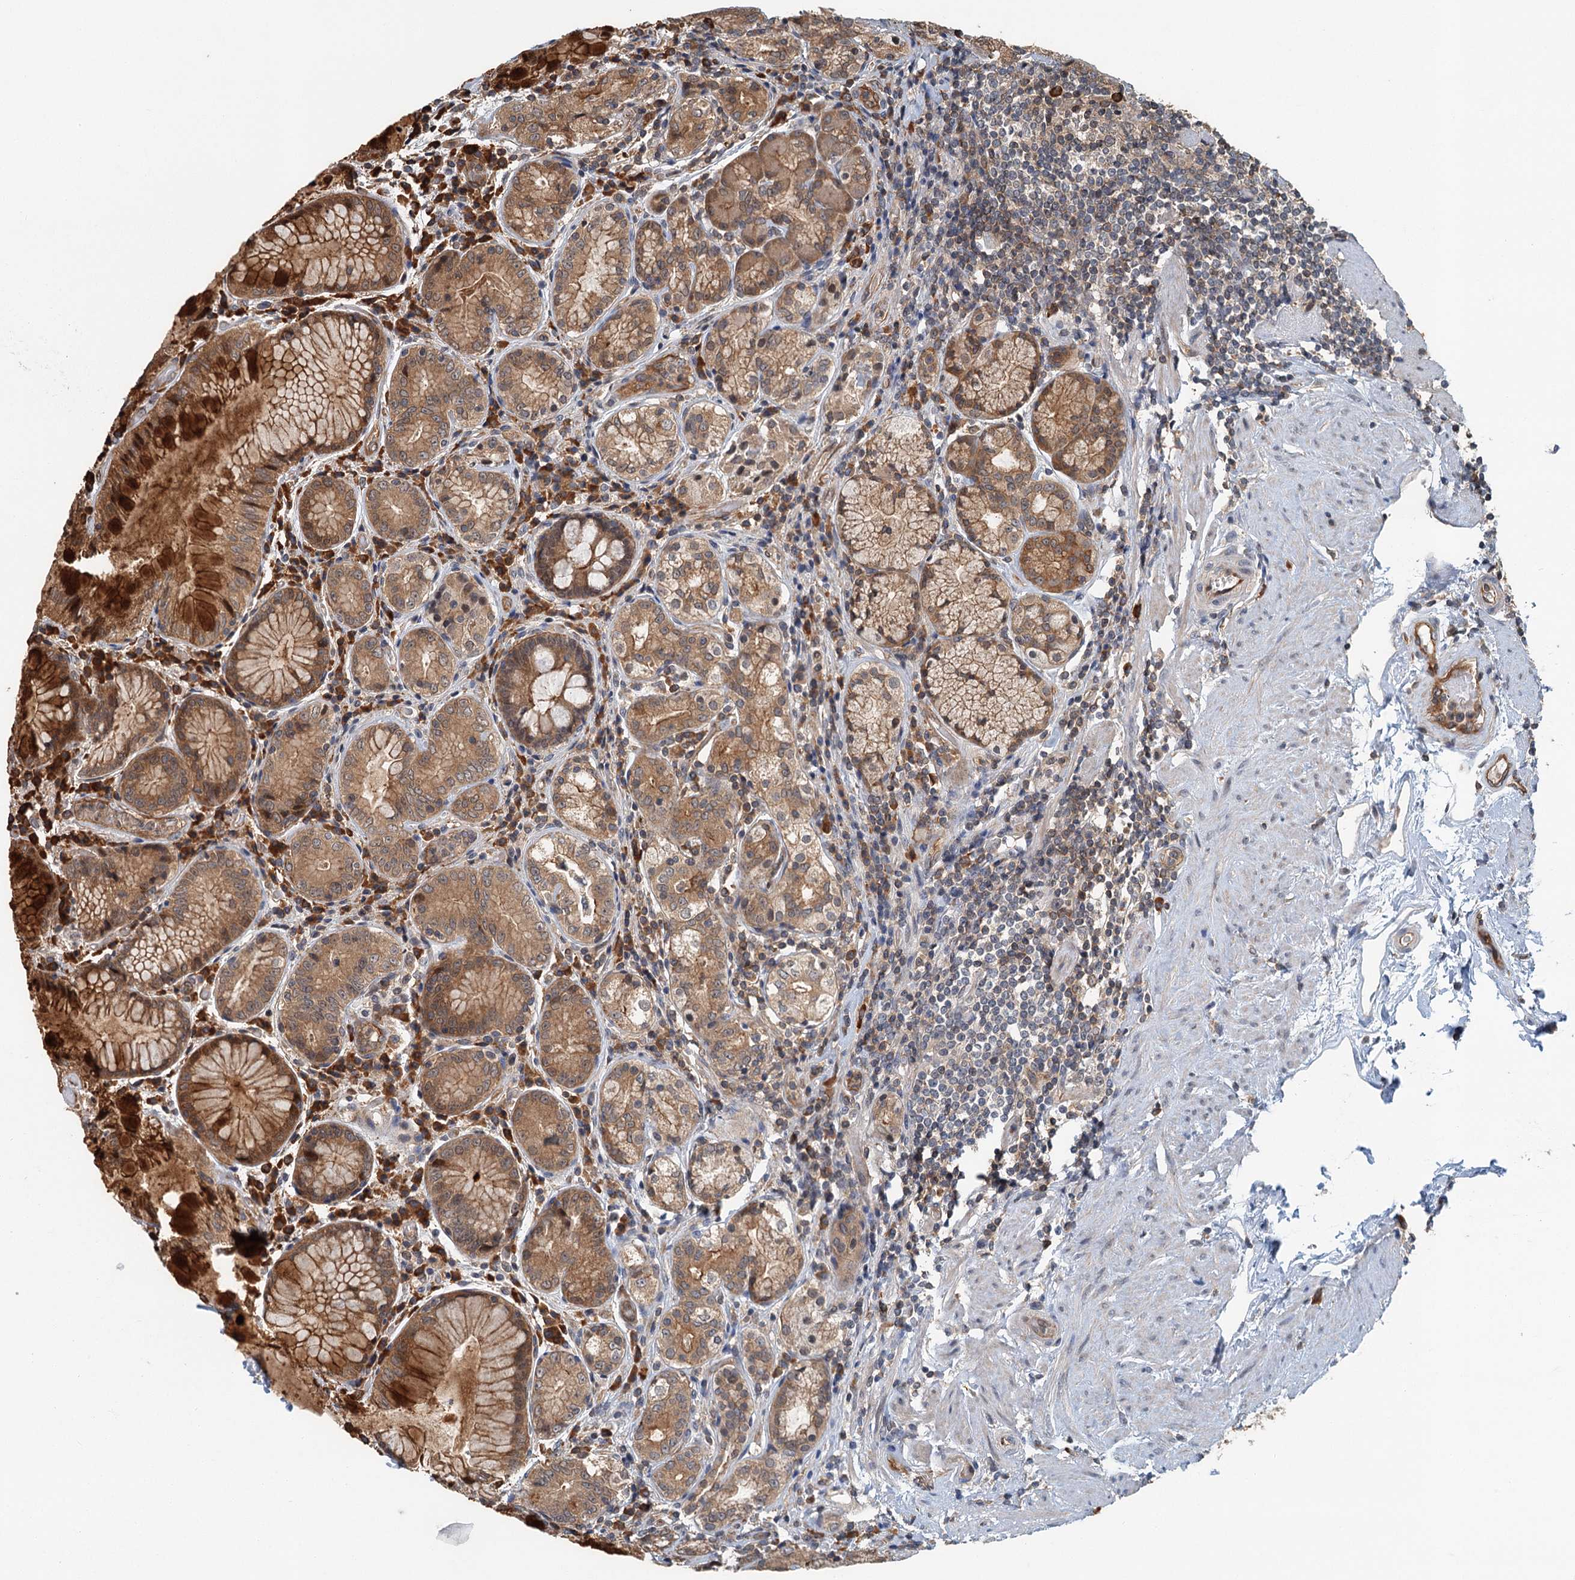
{"staining": {"intensity": "strong", "quantity": ">75%", "location": "cytoplasmic/membranous"}, "tissue": "stomach", "cell_type": "Glandular cells", "image_type": "normal", "snomed": [{"axis": "morphology", "description": "Normal tissue, NOS"}, {"axis": "topography", "description": "Stomach, upper"}, {"axis": "topography", "description": "Stomach, lower"}], "caption": "Immunohistochemical staining of normal human stomach exhibits strong cytoplasmic/membranous protein staining in approximately >75% of glandular cells. (DAB IHC, brown staining for protein, blue staining for nuclei).", "gene": "ZNF527", "patient": {"sex": "female", "age": 76}}